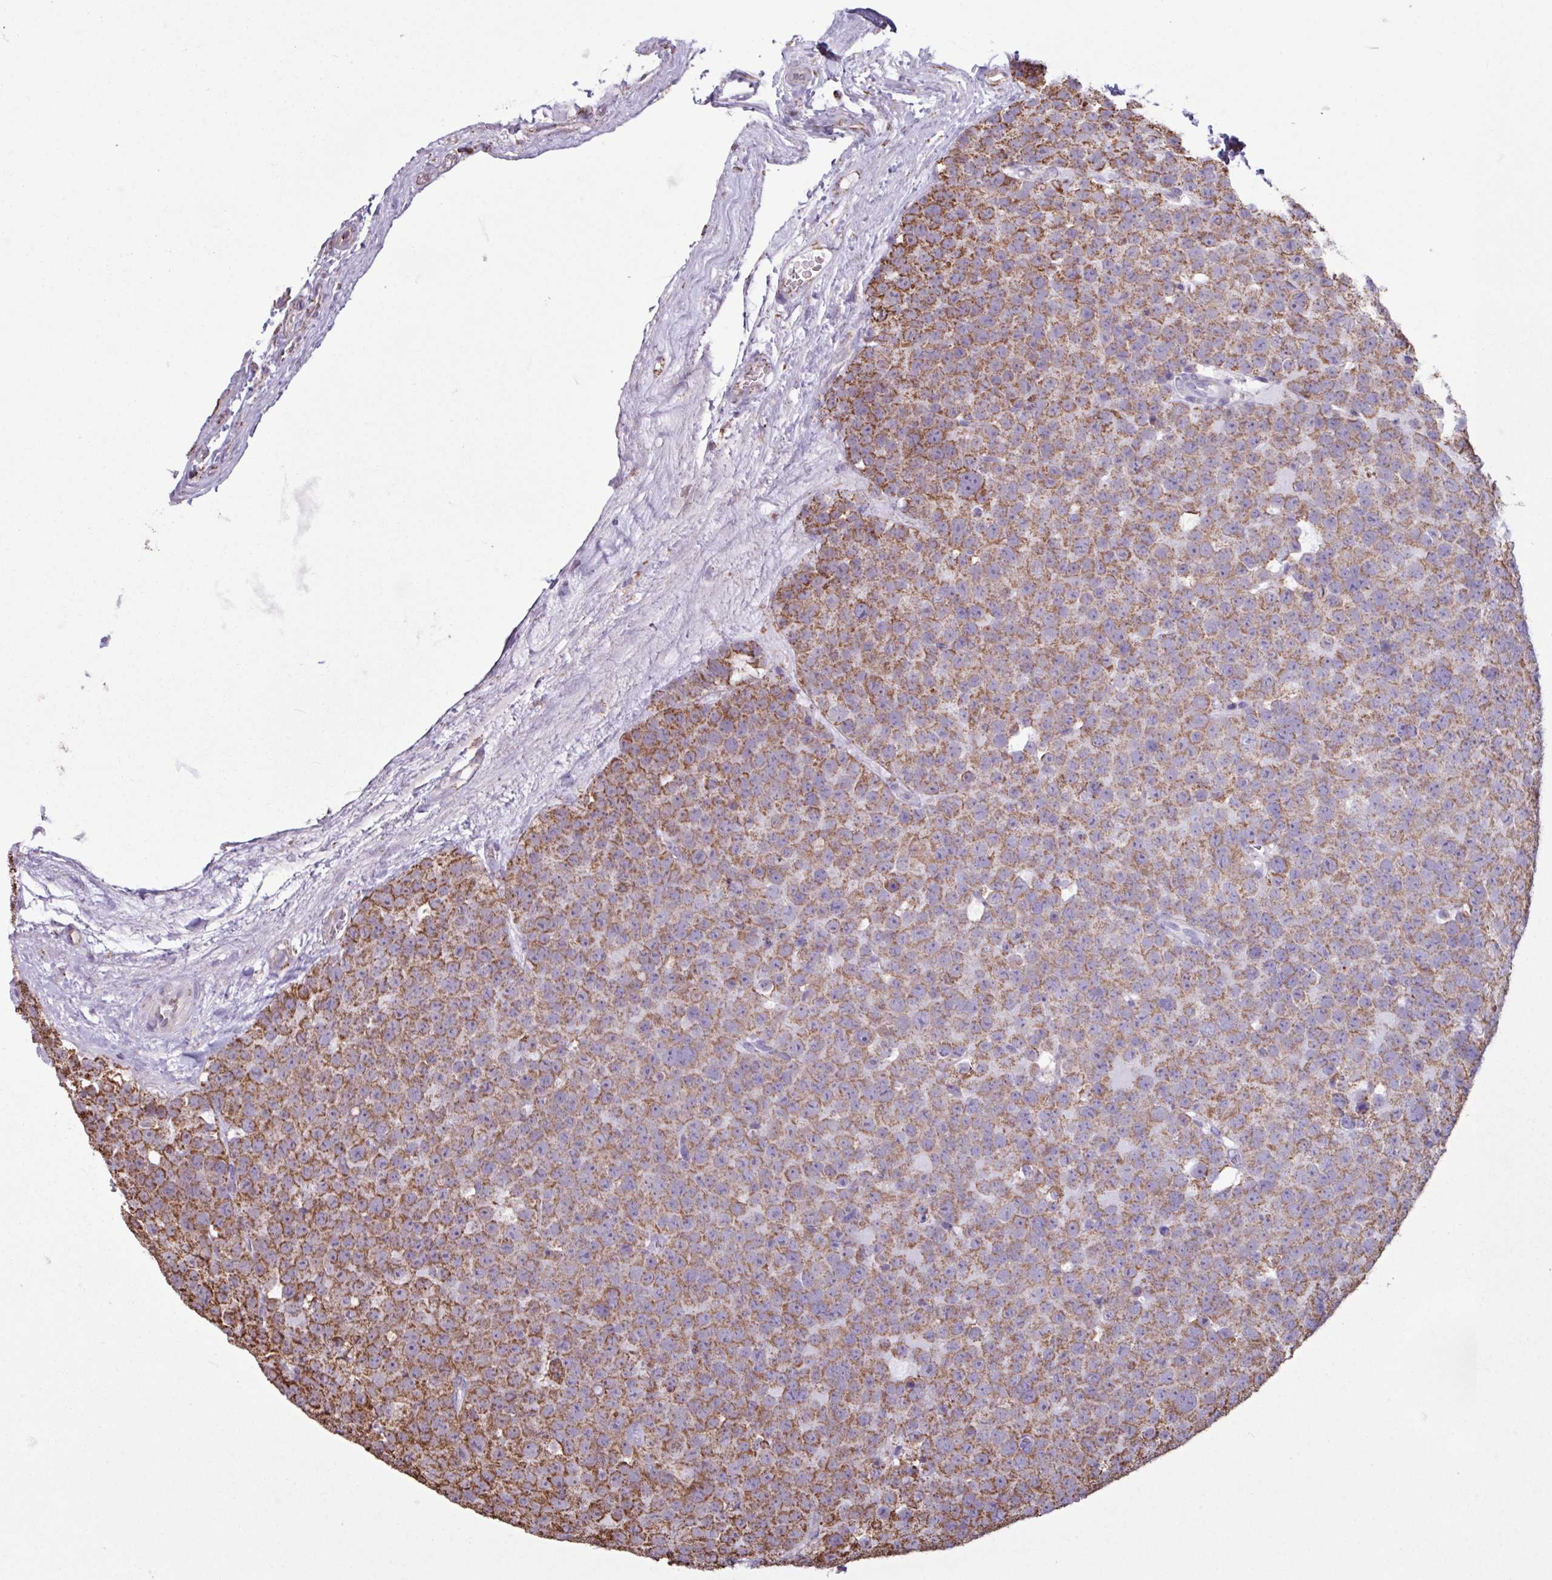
{"staining": {"intensity": "strong", "quantity": ">75%", "location": "cytoplasmic/membranous"}, "tissue": "testis cancer", "cell_type": "Tumor cells", "image_type": "cancer", "snomed": [{"axis": "morphology", "description": "Seminoma, NOS"}, {"axis": "topography", "description": "Testis"}], "caption": "A micrograph showing strong cytoplasmic/membranous positivity in approximately >75% of tumor cells in seminoma (testis), as visualized by brown immunohistochemical staining.", "gene": "ALG8", "patient": {"sex": "male", "age": 71}}